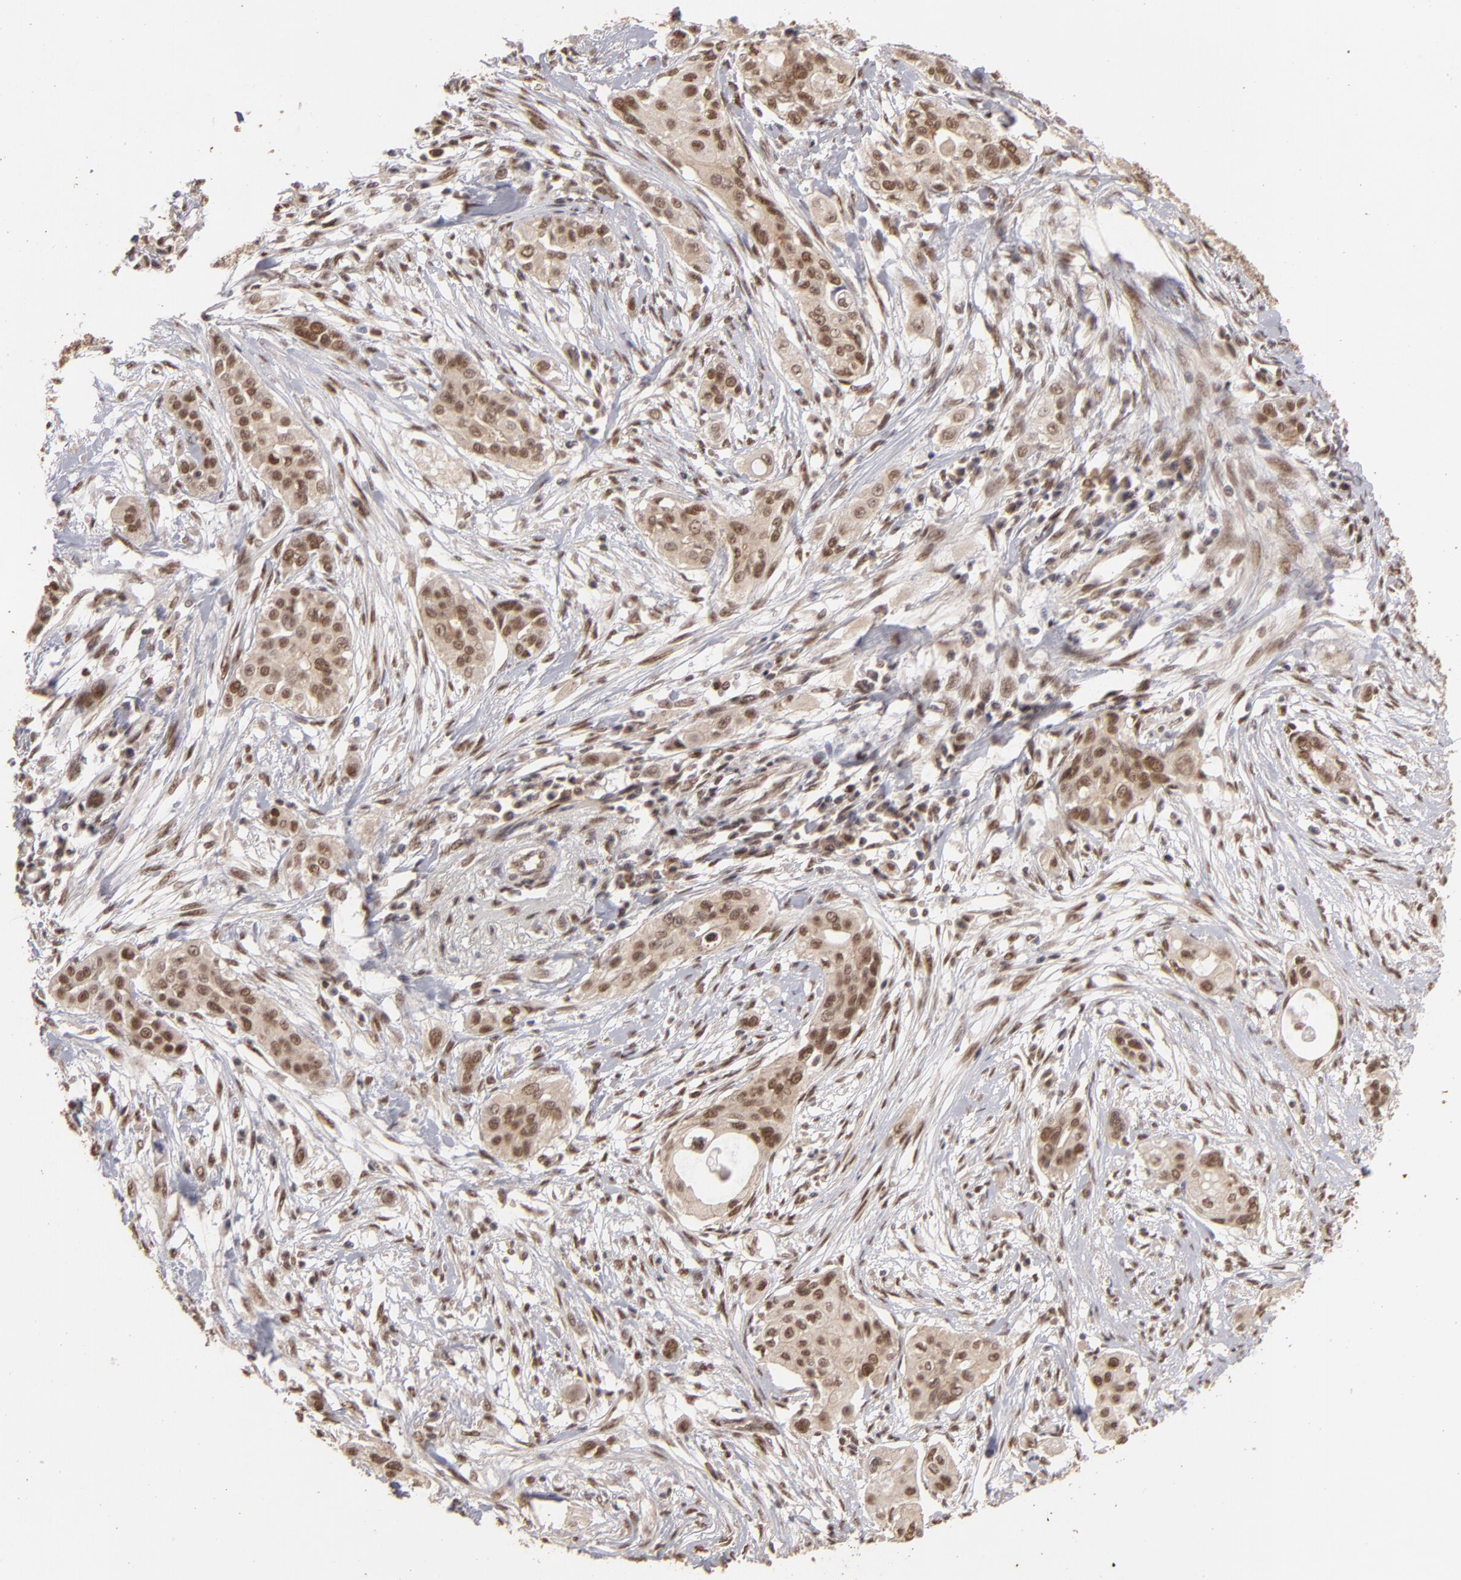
{"staining": {"intensity": "moderate", "quantity": ">75%", "location": "cytoplasmic/membranous,nuclear"}, "tissue": "pancreatic cancer", "cell_type": "Tumor cells", "image_type": "cancer", "snomed": [{"axis": "morphology", "description": "Adenocarcinoma, NOS"}, {"axis": "topography", "description": "Pancreas"}], "caption": "A medium amount of moderate cytoplasmic/membranous and nuclear positivity is identified in about >75% of tumor cells in pancreatic cancer (adenocarcinoma) tissue.", "gene": "CLOCK", "patient": {"sex": "female", "age": 60}}